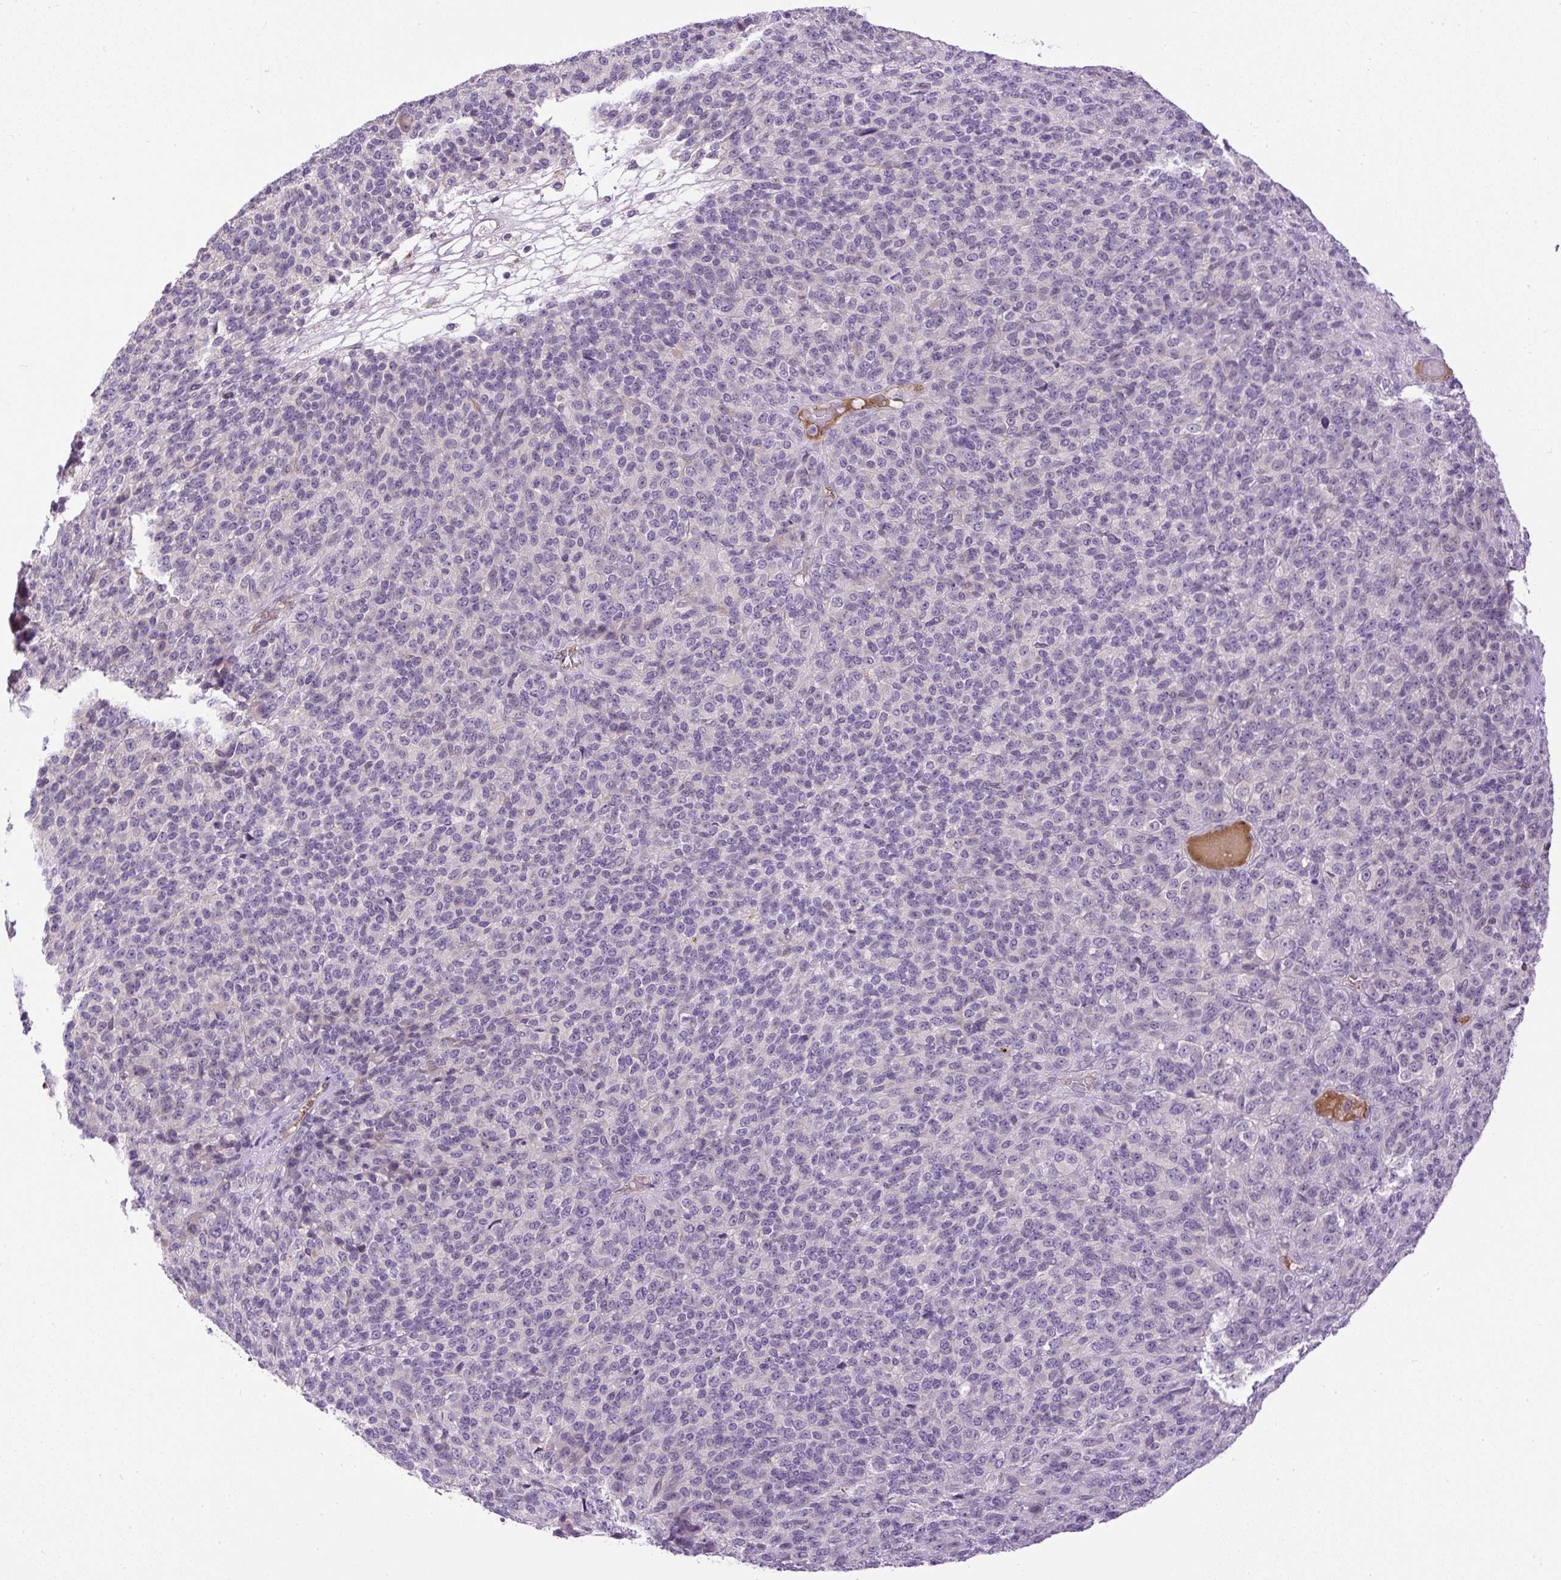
{"staining": {"intensity": "negative", "quantity": "none", "location": "none"}, "tissue": "melanoma", "cell_type": "Tumor cells", "image_type": "cancer", "snomed": [{"axis": "morphology", "description": "Malignant melanoma, Metastatic site"}, {"axis": "topography", "description": "Brain"}], "caption": "The photomicrograph reveals no significant expression in tumor cells of melanoma.", "gene": "LEFTY2", "patient": {"sex": "female", "age": 56}}